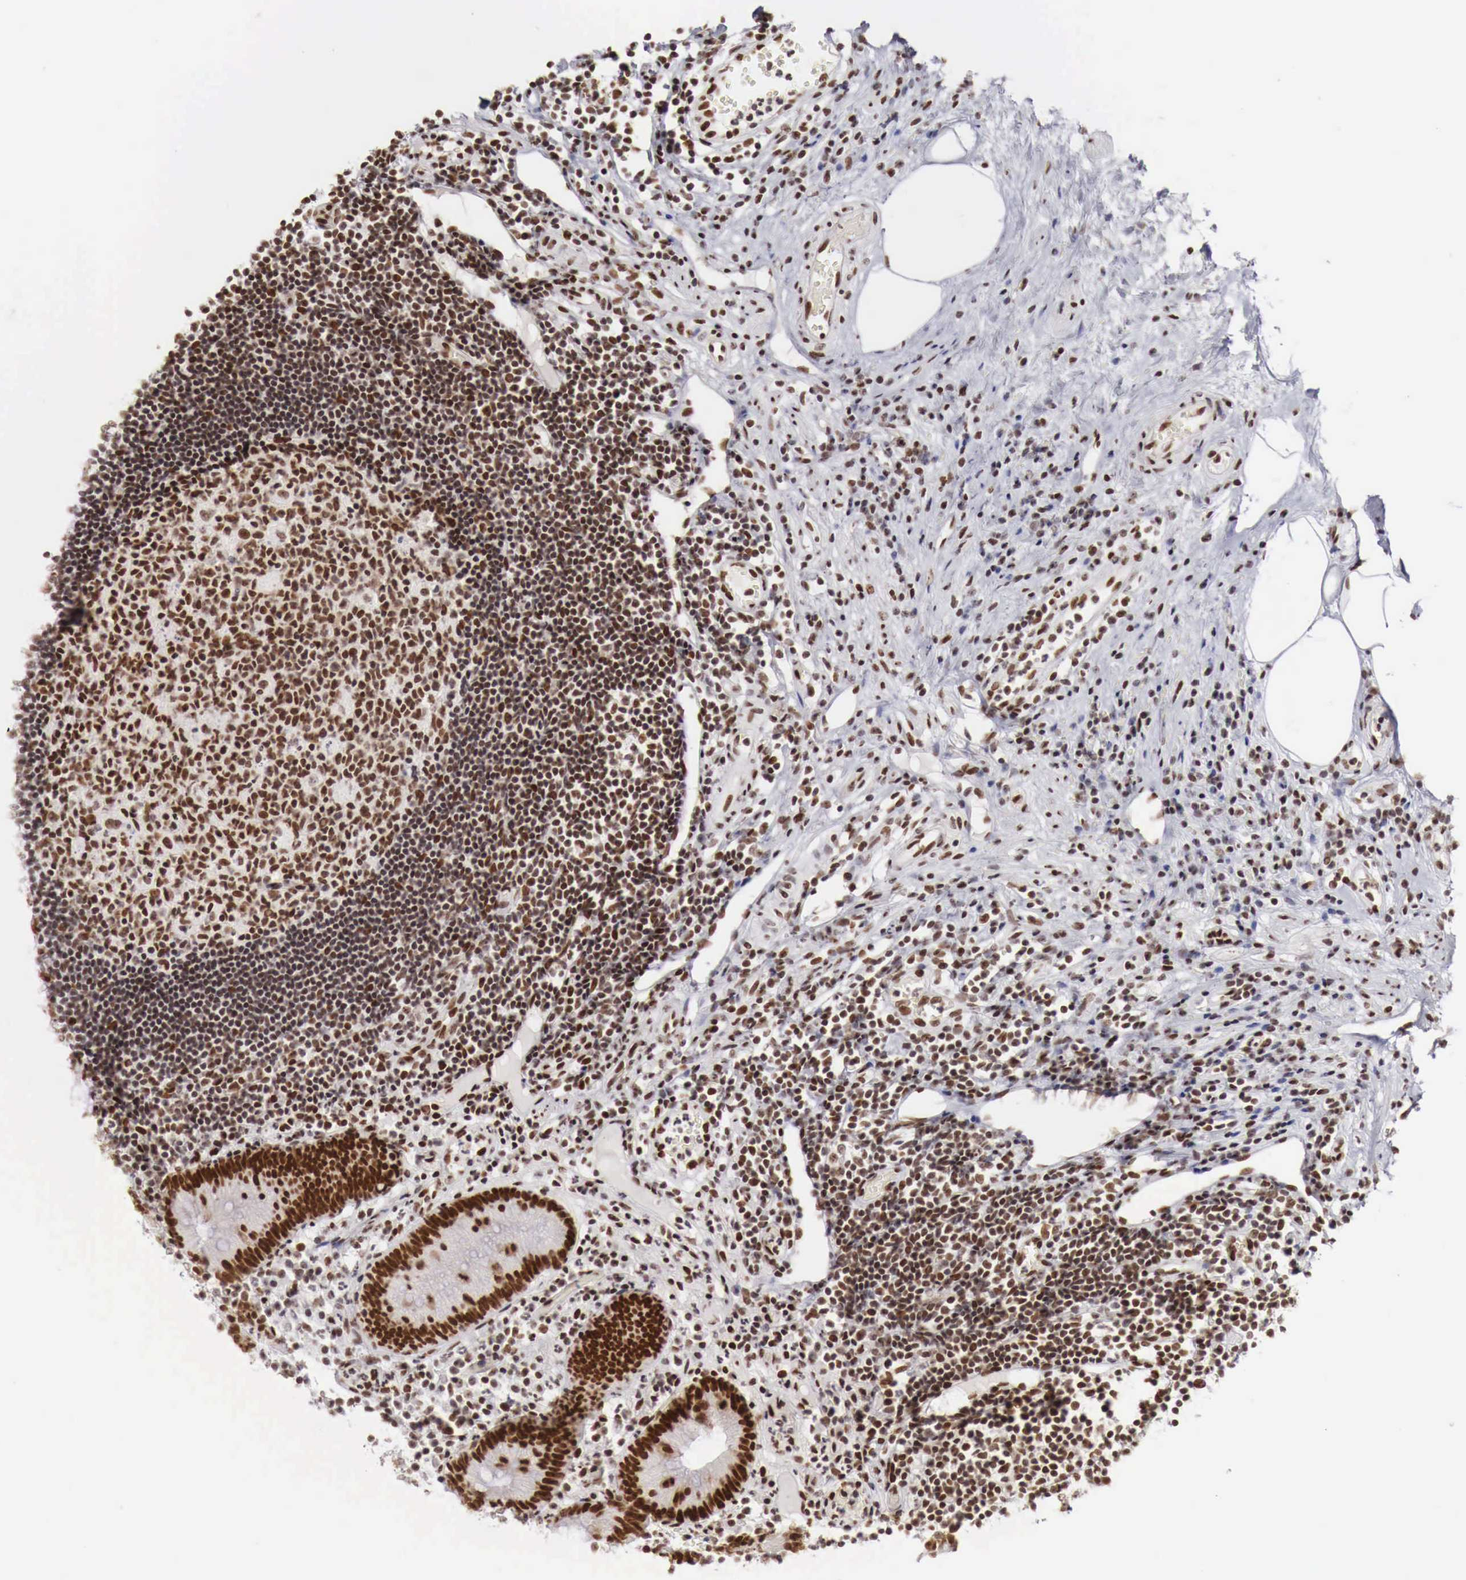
{"staining": {"intensity": "strong", "quantity": ">75%", "location": "nuclear"}, "tissue": "appendix", "cell_type": "Glandular cells", "image_type": "normal", "snomed": [{"axis": "morphology", "description": "Normal tissue, NOS"}, {"axis": "topography", "description": "Appendix"}], "caption": "The image shows staining of unremarkable appendix, revealing strong nuclear protein positivity (brown color) within glandular cells. The protein is shown in brown color, while the nuclei are stained blue.", "gene": "PHF14", "patient": {"sex": "male", "age": 25}}